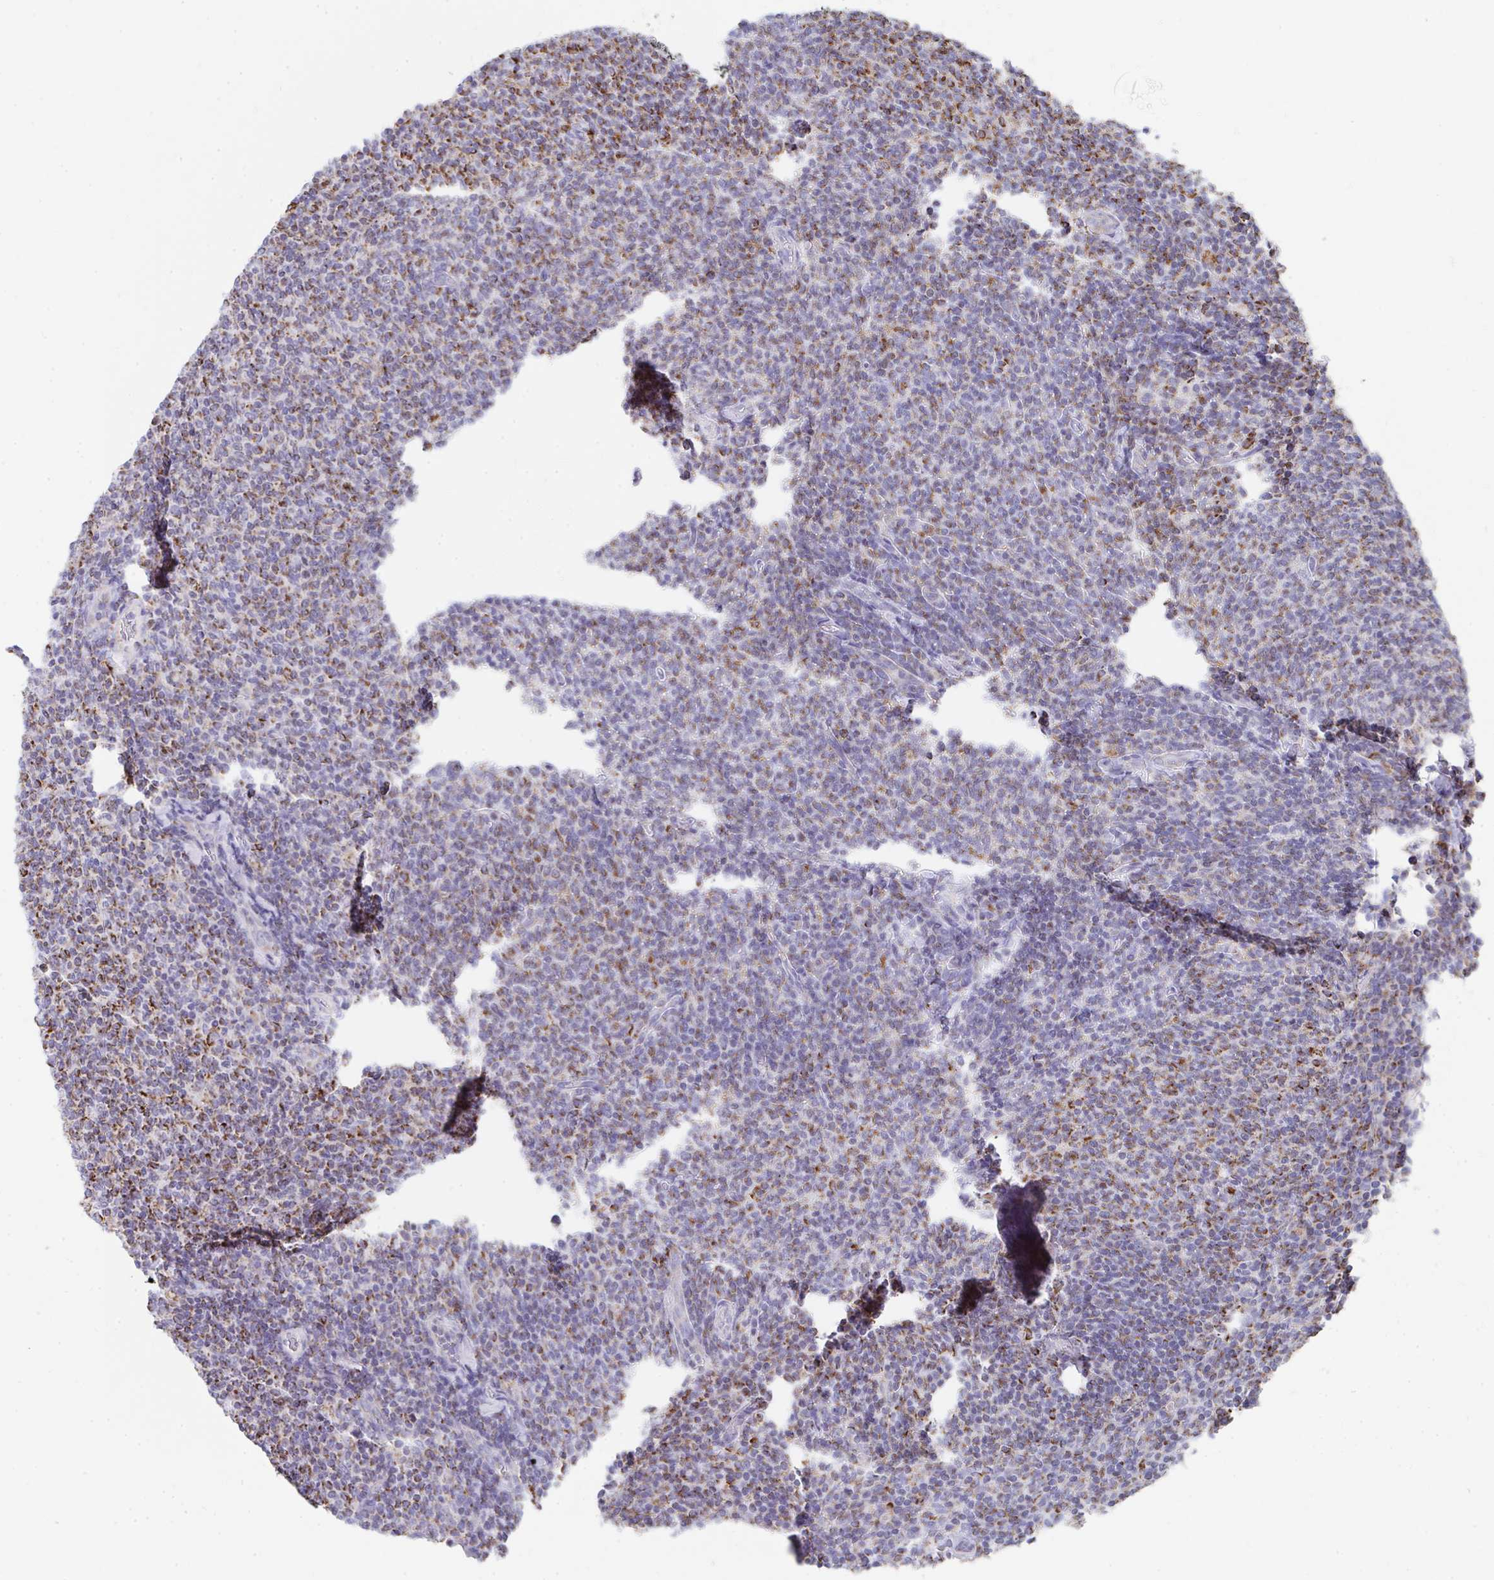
{"staining": {"intensity": "strong", "quantity": "25%-75%", "location": "cytoplasmic/membranous"}, "tissue": "lymphoma", "cell_type": "Tumor cells", "image_type": "cancer", "snomed": [{"axis": "morphology", "description": "Malignant lymphoma, non-Hodgkin's type, Low grade"}, {"axis": "topography", "description": "Lymph node"}], "caption": "A micrograph of lymphoma stained for a protein displays strong cytoplasmic/membranous brown staining in tumor cells.", "gene": "AIFM1", "patient": {"sex": "male", "age": 52}}